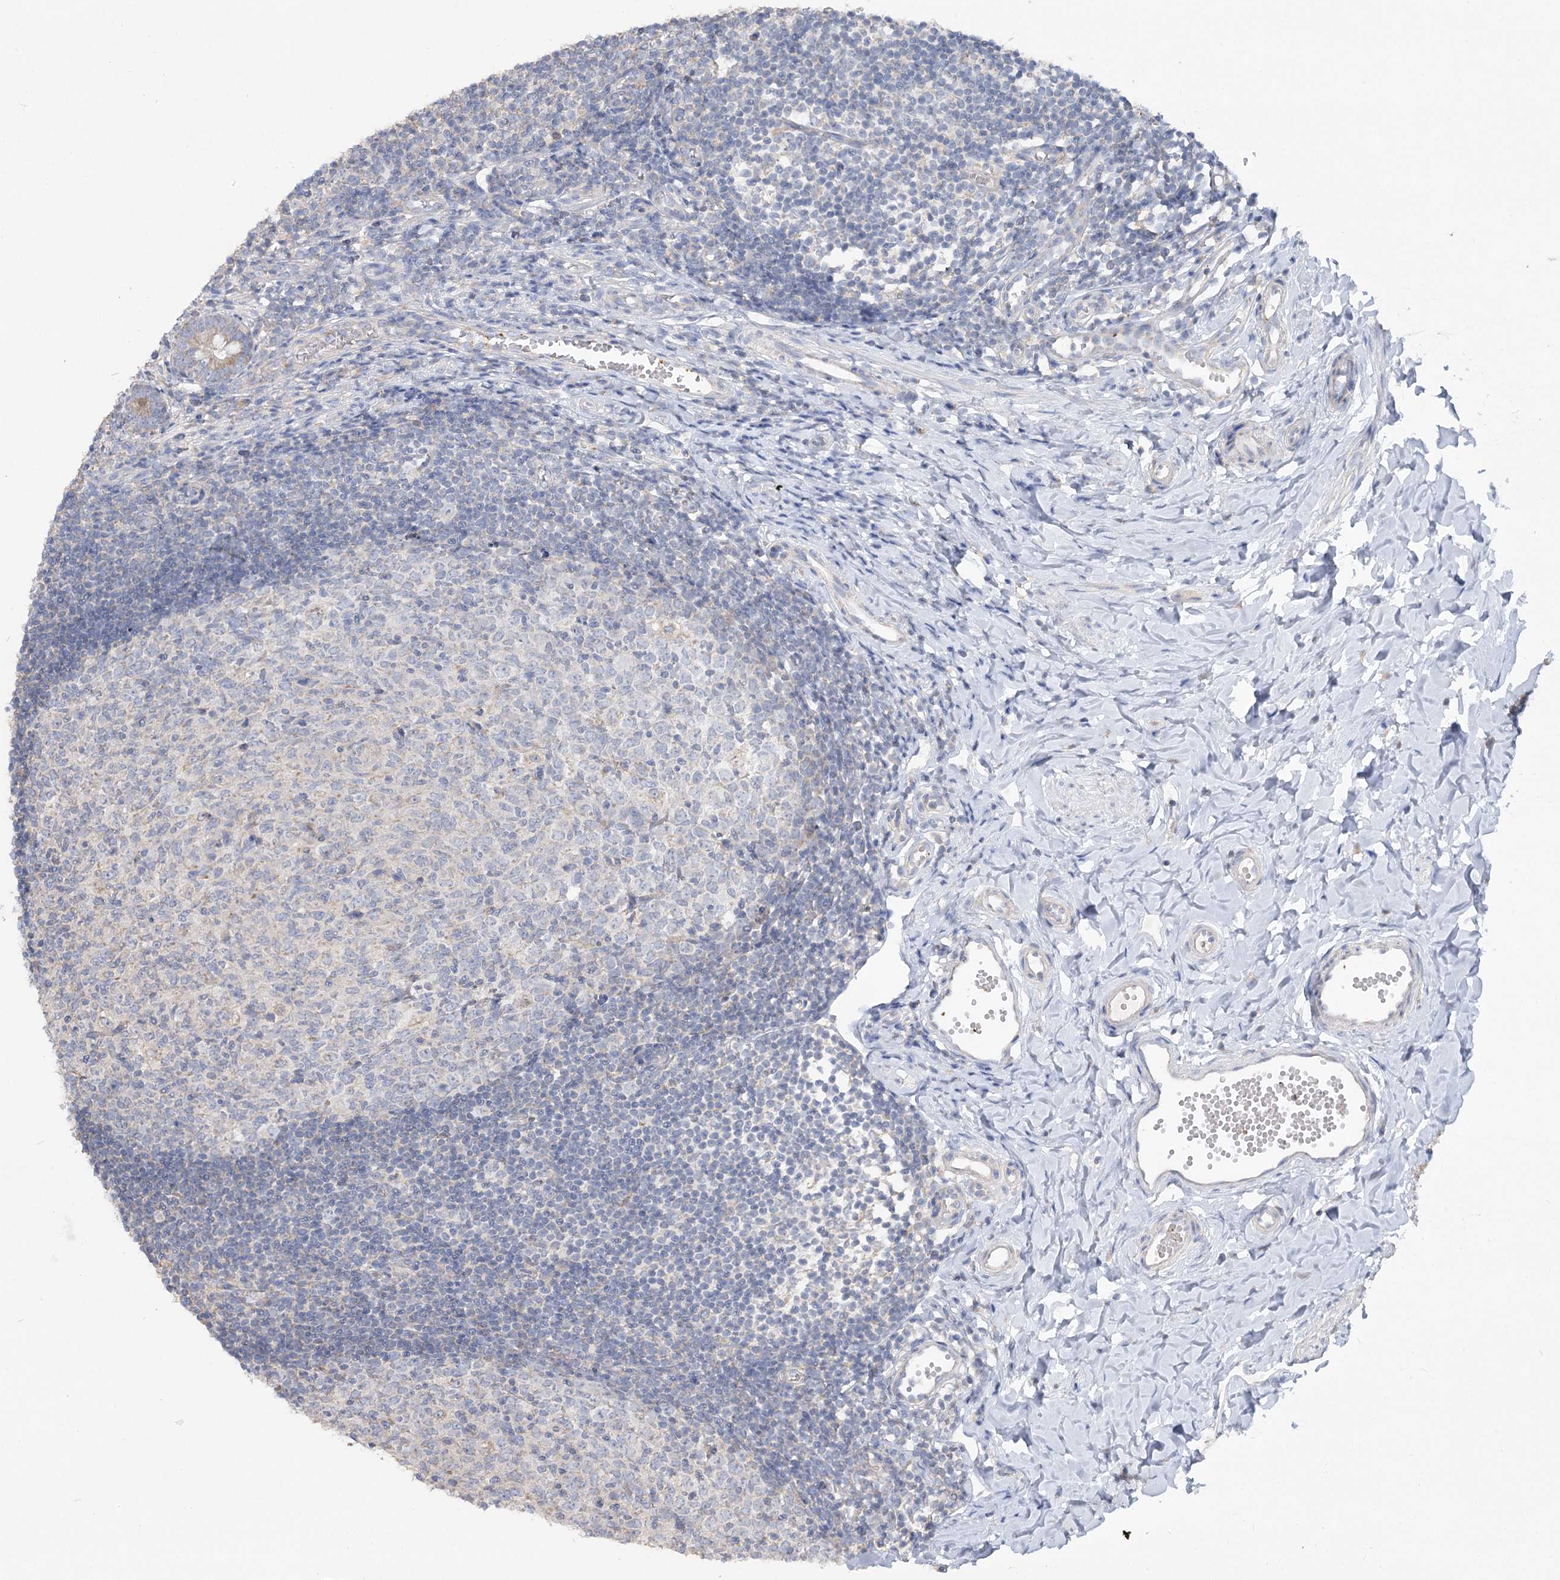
{"staining": {"intensity": "weak", "quantity": ">75%", "location": "cytoplasmic/membranous"}, "tissue": "appendix", "cell_type": "Glandular cells", "image_type": "normal", "snomed": [{"axis": "morphology", "description": "Normal tissue, NOS"}, {"axis": "topography", "description": "Appendix"}], "caption": "This image shows immunohistochemistry (IHC) staining of unremarkable human appendix, with low weak cytoplasmic/membranous expression in about >75% of glandular cells.", "gene": "TMEM187", "patient": {"sex": "male", "age": 14}}